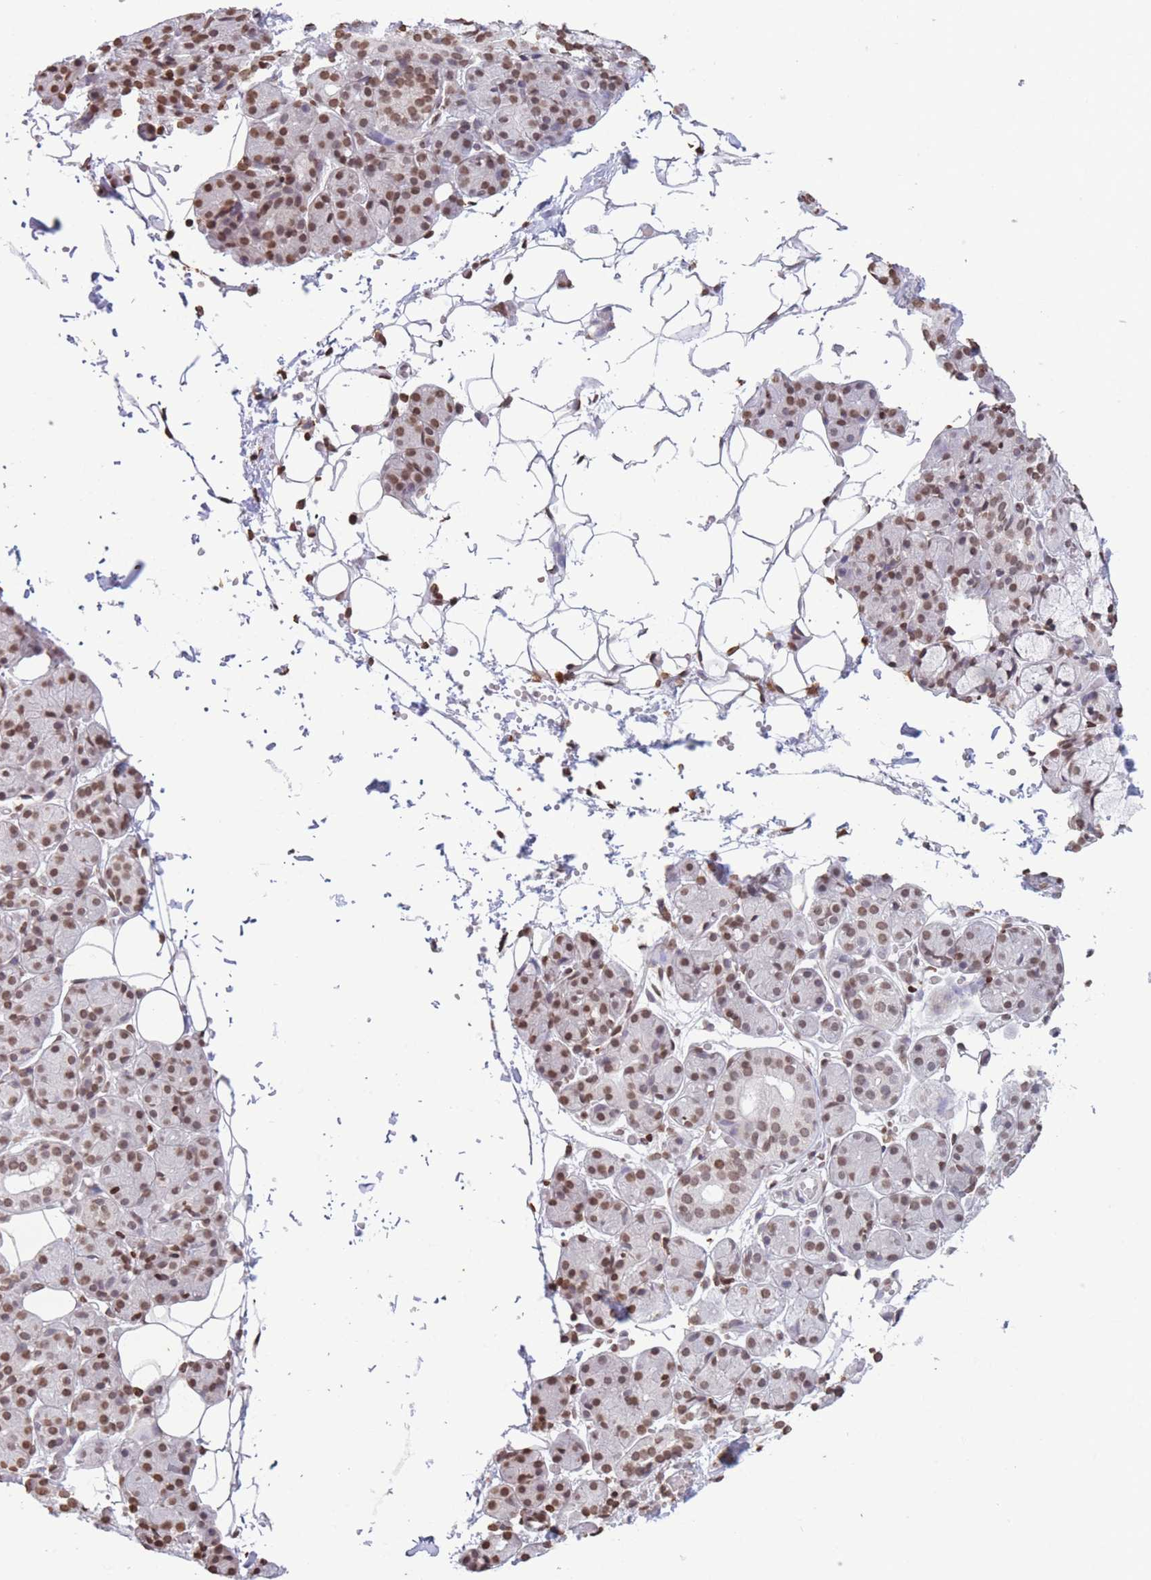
{"staining": {"intensity": "moderate", "quantity": ">75%", "location": "nuclear"}, "tissue": "salivary gland", "cell_type": "Glandular cells", "image_type": "normal", "snomed": [{"axis": "morphology", "description": "Normal tissue, NOS"}, {"axis": "topography", "description": "Salivary gland"}], "caption": "High-power microscopy captured an IHC photomicrograph of unremarkable salivary gland, revealing moderate nuclear staining in approximately >75% of glandular cells.", "gene": "H2BC10", "patient": {"sex": "male", "age": 63}}